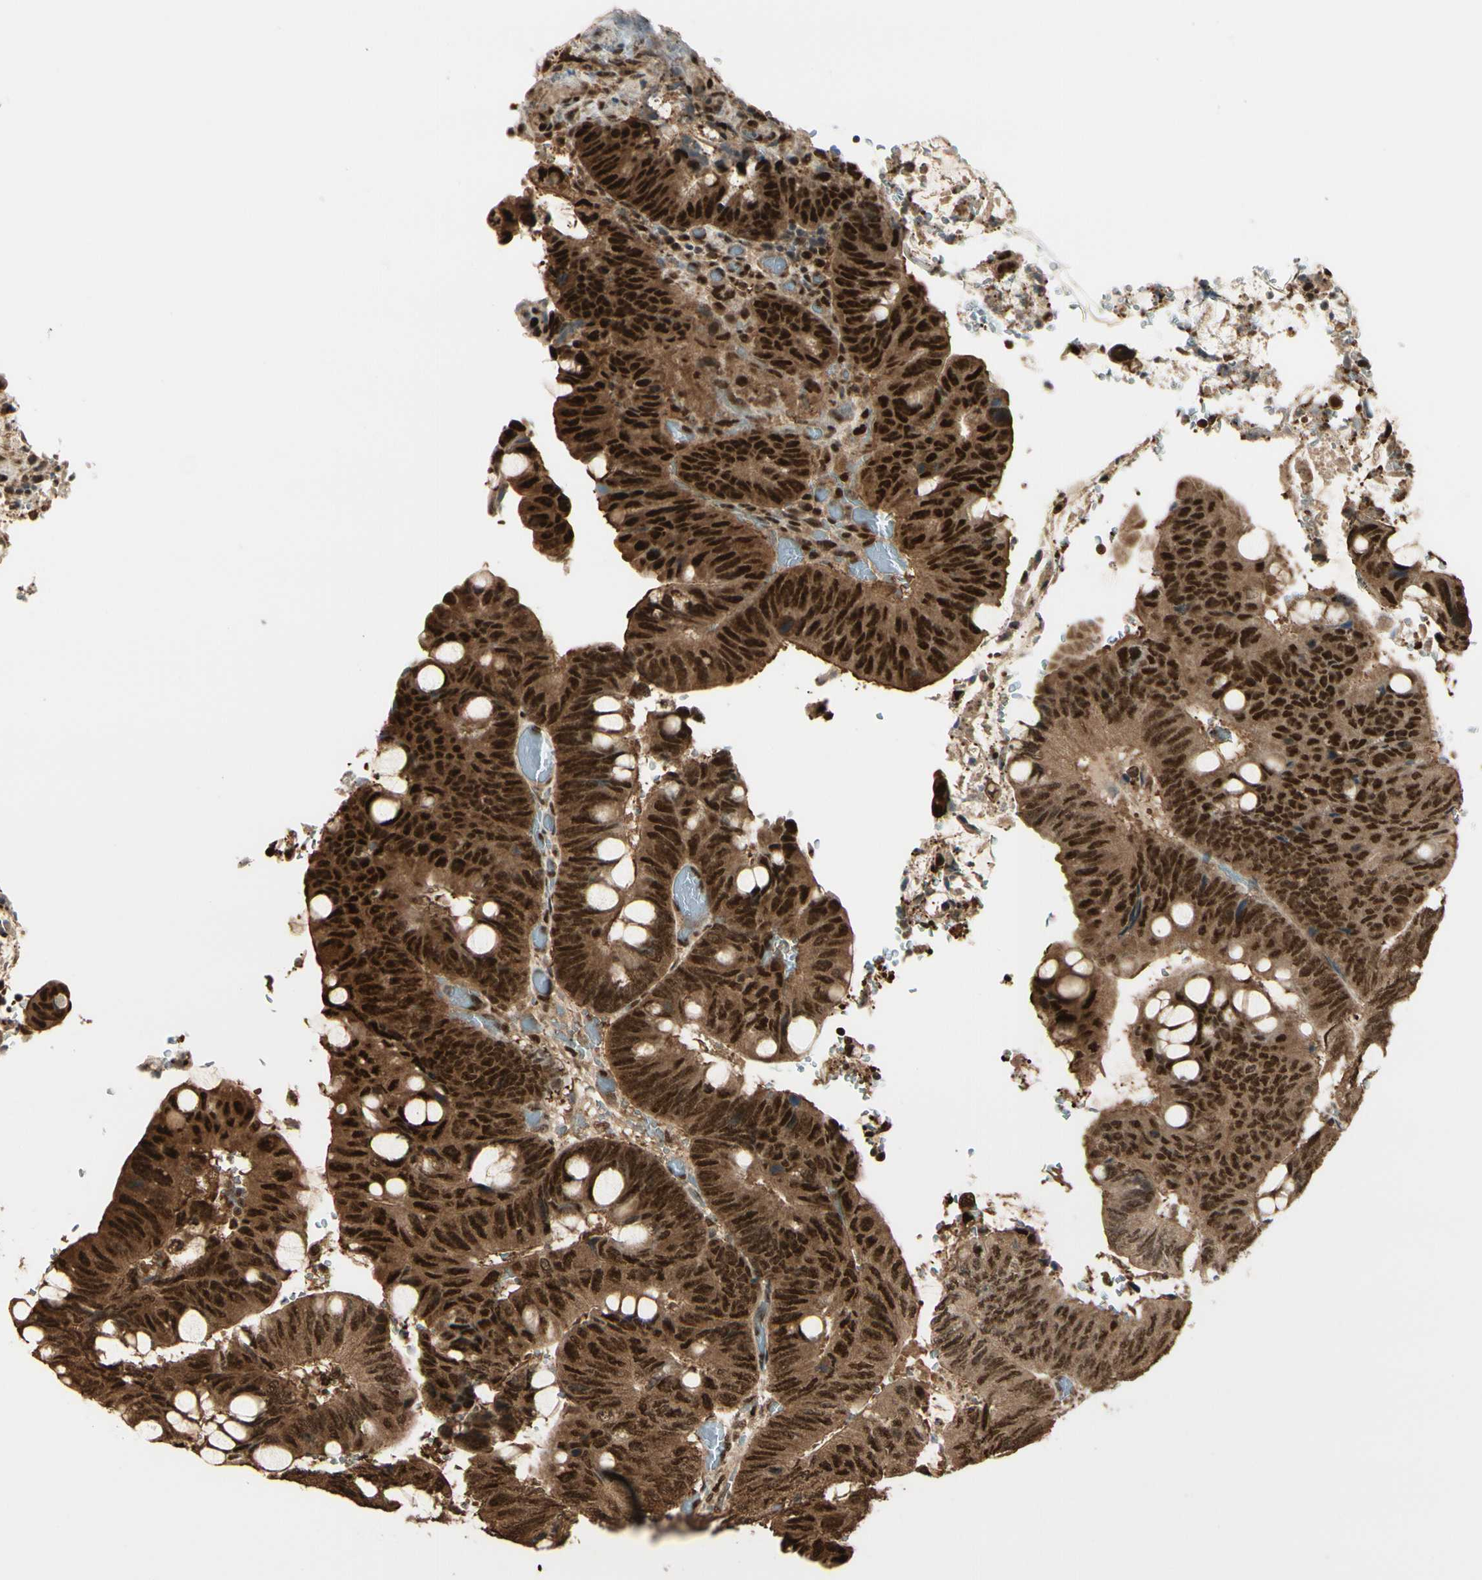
{"staining": {"intensity": "strong", "quantity": ">75%", "location": "cytoplasmic/membranous,nuclear"}, "tissue": "colorectal cancer", "cell_type": "Tumor cells", "image_type": "cancer", "snomed": [{"axis": "morphology", "description": "Normal tissue, NOS"}, {"axis": "morphology", "description": "Adenocarcinoma, NOS"}, {"axis": "topography", "description": "Rectum"}, {"axis": "topography", "description": "Peripheral nerve tissue"}], "caption": "High-magnification brightfield microscopy of colorectal adenocarcinoma stained with DAB (brown) and counterstained with hematoxylin (blue). tumor cells exhibit strong cytoplasmic/membranous and nuclear positivity is present in approximately>75% of cells. The protein is stained brown, and the nuclei are stained in blue (DAB (3,3'-diaminobenzidine) IHC with brightfield microscopy, high magnification).", "gene": "HSF1", "patient": {"sex": "male", "age": 92}}